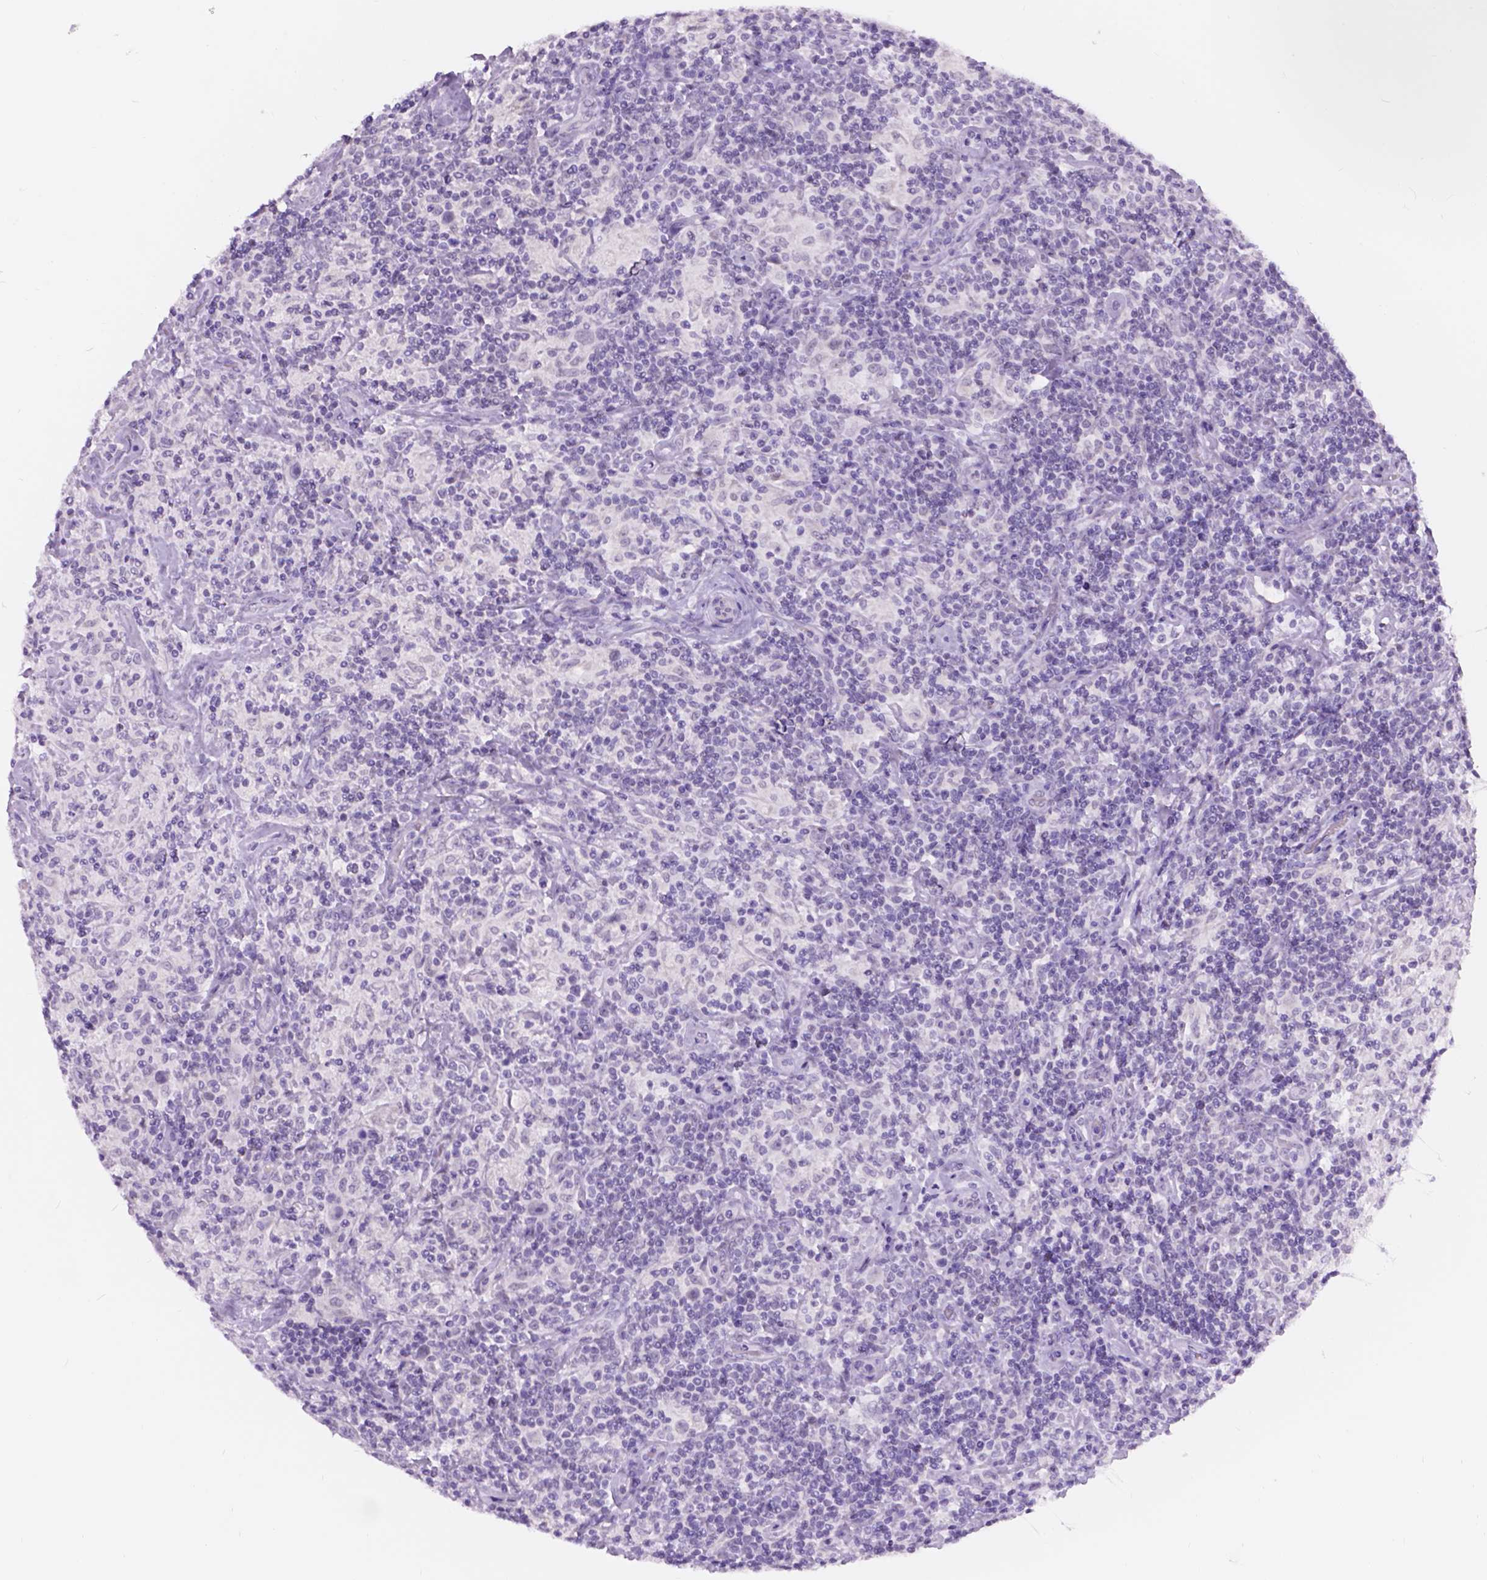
{"staining": {"intensity": "negative", "quantity": "none", "location": "none"}, "tissue": "lymphoma", "cell_type": "Tumor cells", "image_type": "cancer", "snomed": [{"axis": "morphology", "description": "Hodgkin's disease, NOS"}, {"axis": "topography", "description": "Lymph node"}], "caption": "Tumor cells are negative for protein expression in human lymphoma.", "gene": "DCC", "patient": {"sex": "male", "age": 70}}